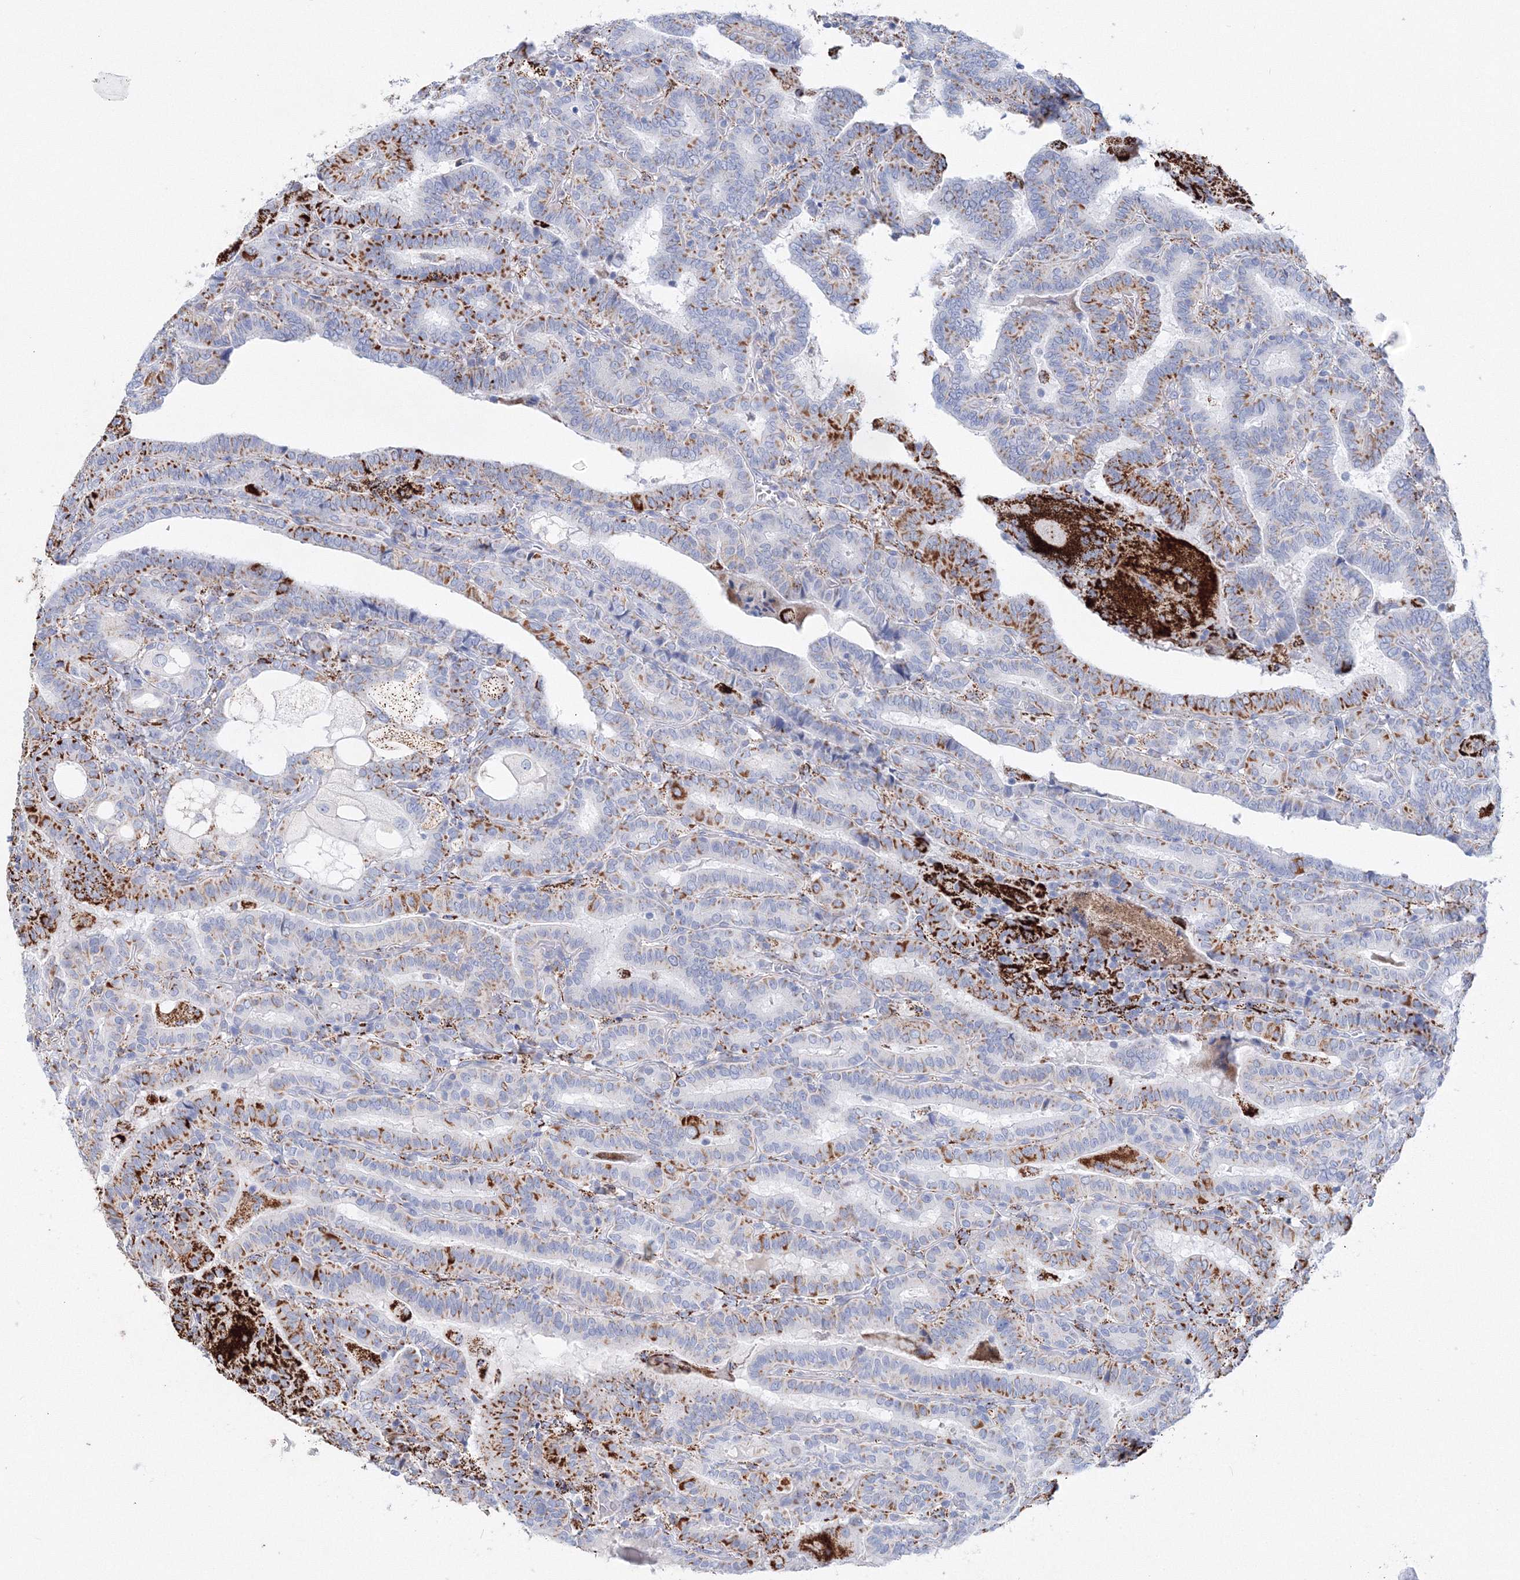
{"staining": {"intensity": "strong", "quantity": "25%-75%", "location": "cytoplasmic/membranous"}, "tissue": "thyroid cancer", "cell_type": "Tumor cells", "image_type": "cancer", "snomed": [{"axis": "morphology", "description": "Papillary adenocarcinoma, NOS"}, {"axis": "topography", "description": "Thyroid gland"}], "caption": "Thyroid cancer stained with immunohistochemistry (IHC) exhibits strong cytoplasmic/membranous expression in approximately 25%-75% of tumor cells.", "gene": "MERTK", "patient": {"sex": "female", "age": 72}}